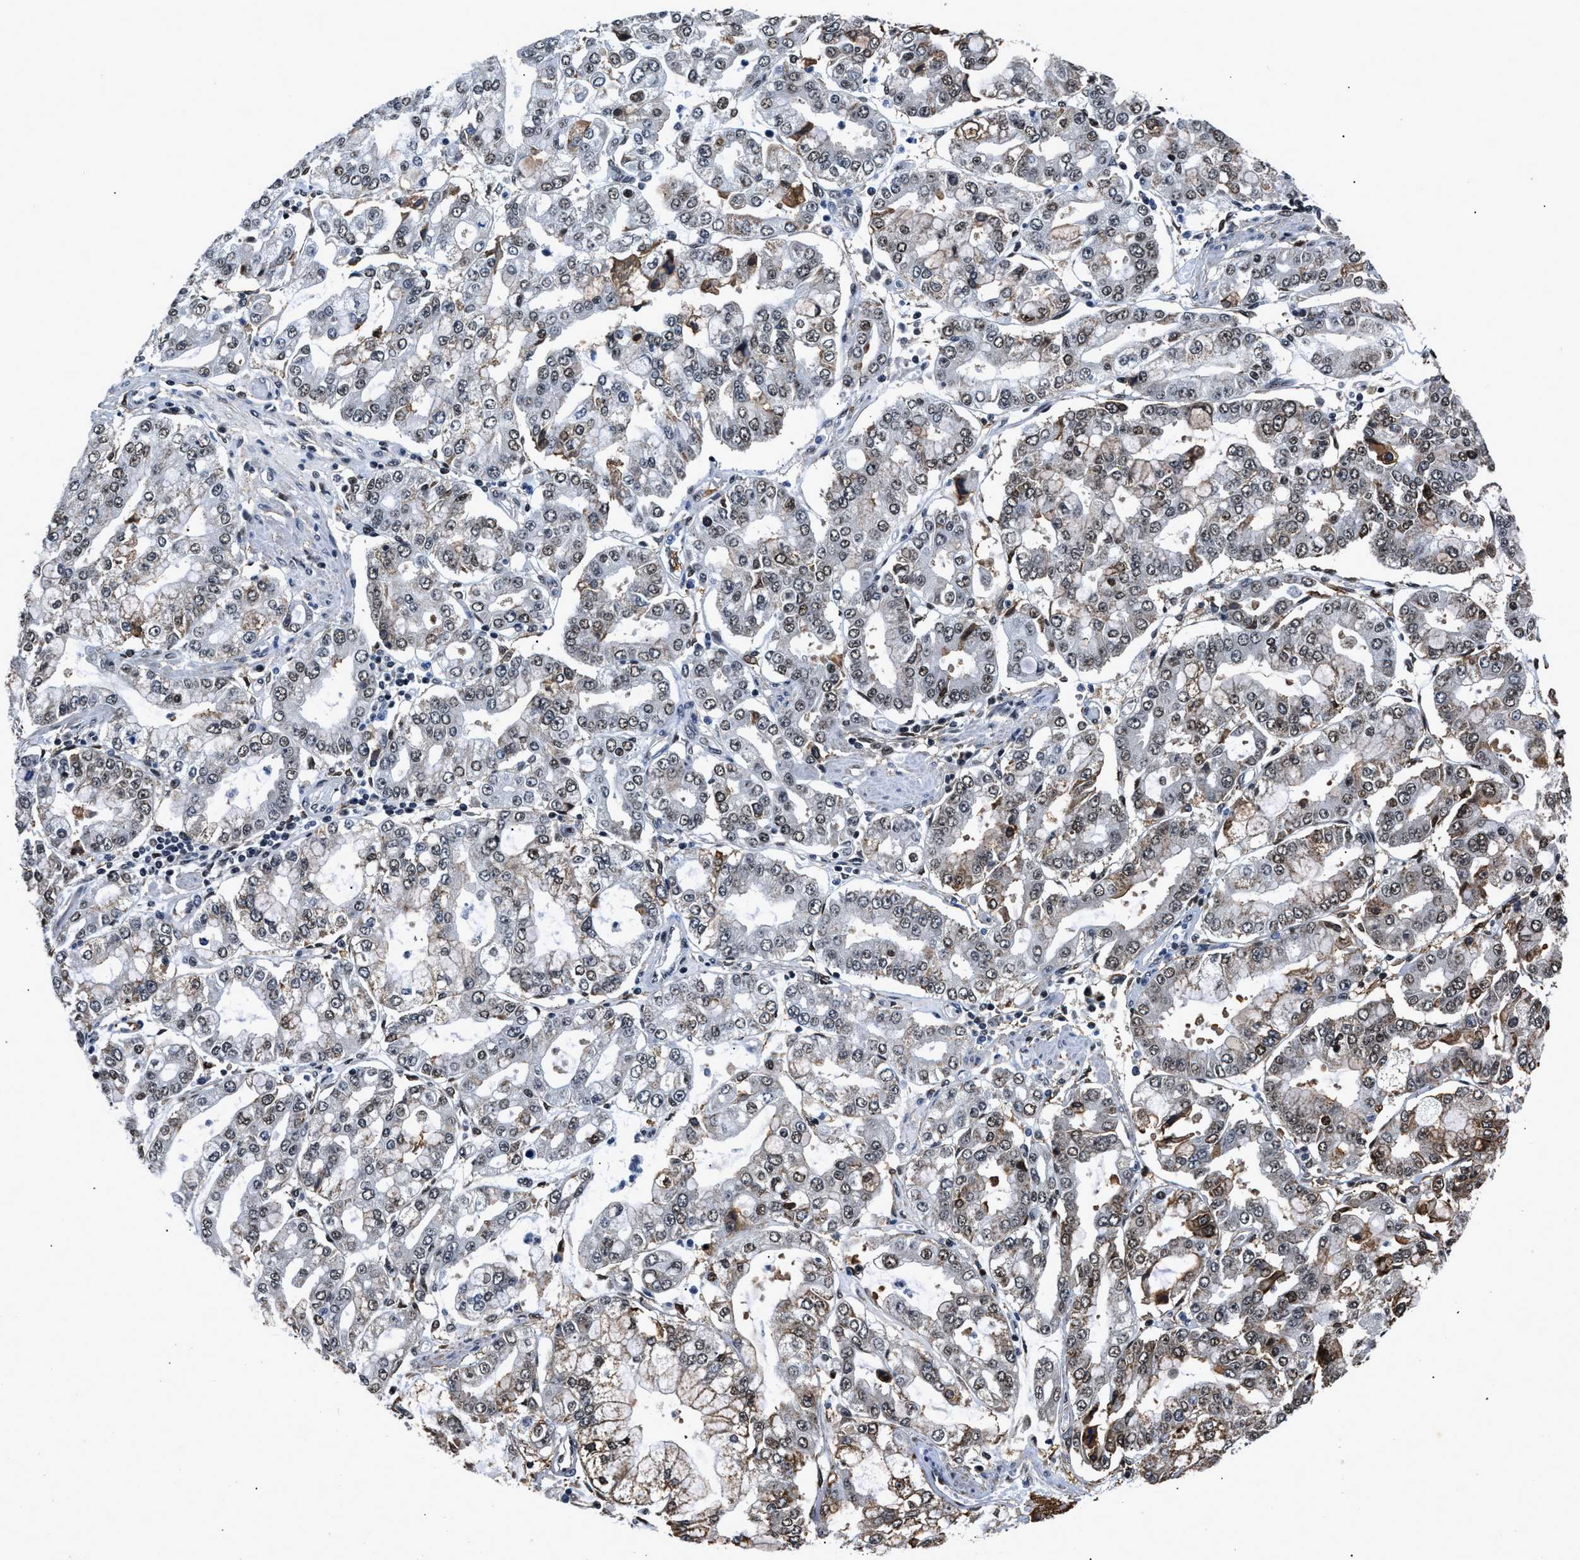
{"staining": {"intensity": "moderate", "quantity": "25%-75%", "location": "nuclear"}, "tissue": "stomach cancer", "cell_type": "Tumor cells", "image_type": "cancer", "snomed": [{"axis": "morphology", "description": "Adenocarcinoma, NOS"}, {"axis": "topography", "description": "Stomach"}], "caption": "Immunohistochemical staining of stomach cancer demonstrates medium levels of moderate nuclear protein staining in approximately 25%-75% of tumor cells. (IHC, brightfield microscopy, high magnification).", "gene": "HNRNPH2", "patient": {"sex": "male", "age": 76}}